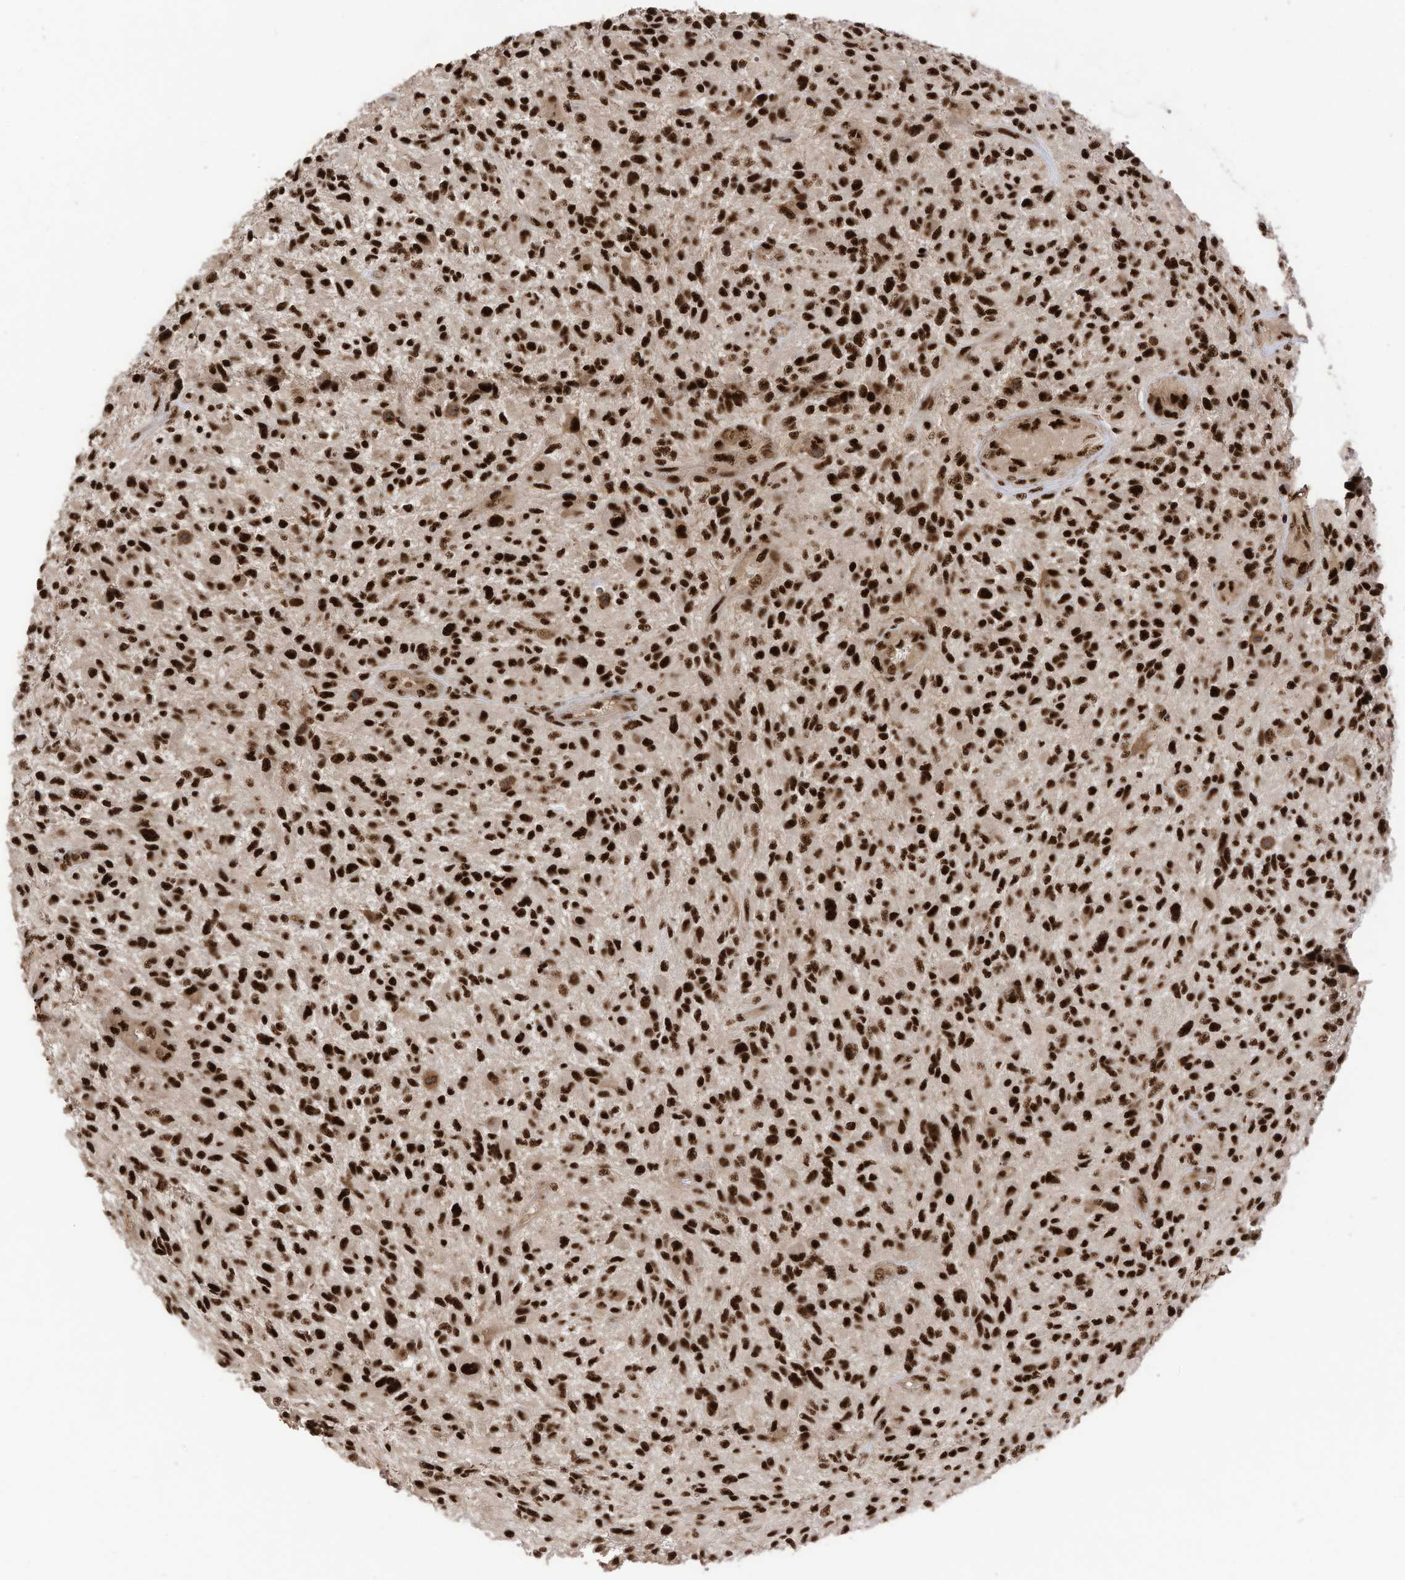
{"staining": {"intensity": "strong", "quantity": ">75%", "location": "nuclear"}, "tissue": "glioma", "cell_type": "Tumor cells", "image_type": "cancer", "snomed": [{"axis": "morphology", "description": "Glioma, malignant, High grade"}, {"axis": "topography", "description": "Brain"}], "caption": "High-magnification brightfield microscopy of malignant high-grade glioma stained with DAB (brown) and counterstained with hematoxylin (blue). tumor cells exhibit strong nuclear positivity is seen in approximately>75% of cells.", "gene": "SF3A3", "patient": {"sex": "male", "age": 47}}